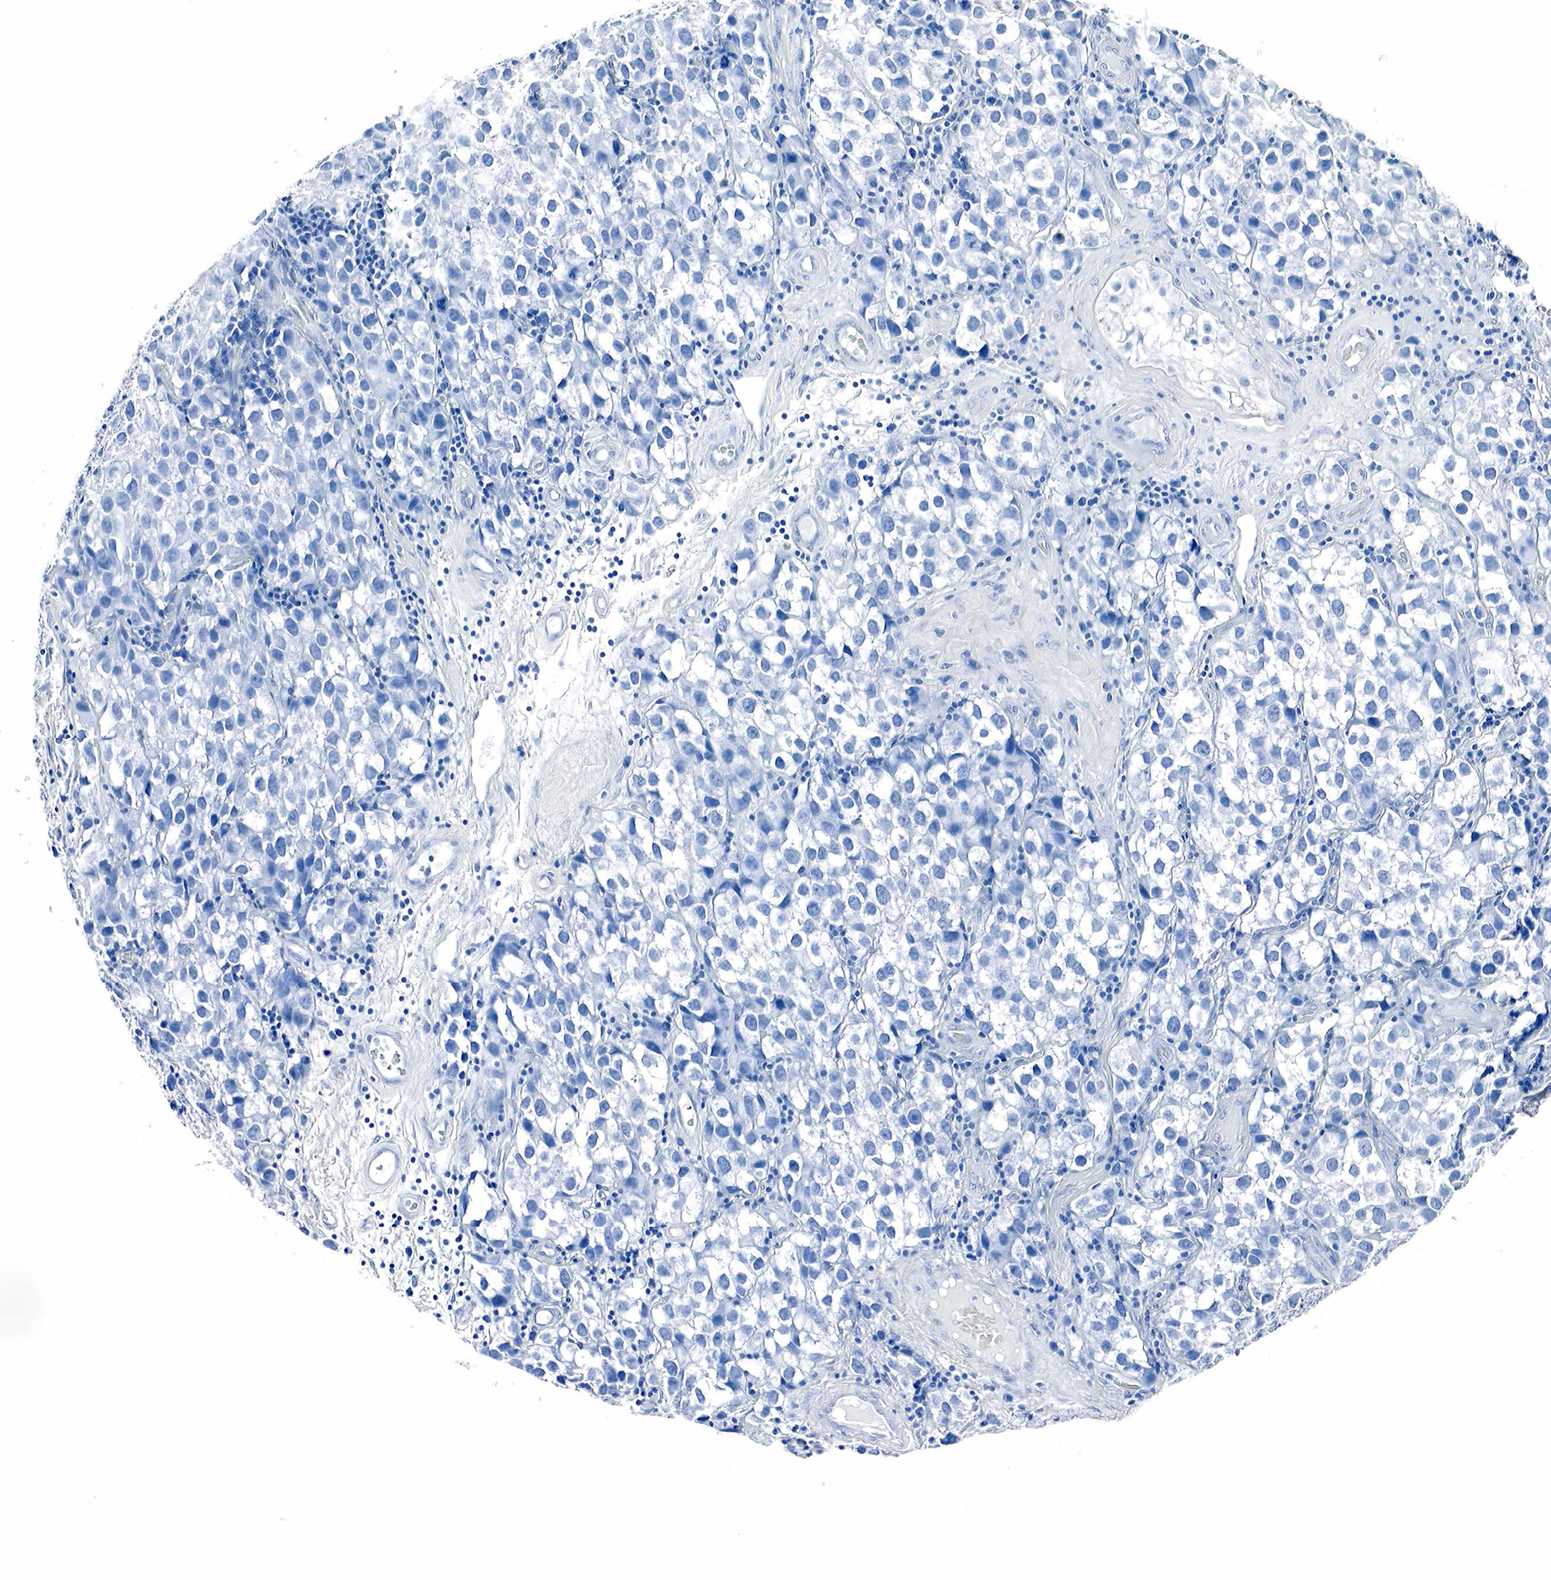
{"staining": {"intensity": "negative", "quantity": "none", "location": "none"}, "tissue": "testis cancer", "cell_type": "Tumor cells", "image_type": "cancer", "snomed": [{"axis": "morphology", "description": "Seminoma, NOS"}, {"axis": "topography", "description": "Testis"}], "caption": "Immunohistochemistry (IHC) image of neoplastic tissue: human testis cancer (seminoma) stained with DAB displays no significant protein positivity in tumor cells. Brightfield microscopy of IHC stained with DAB (brown) and hematoxylin (blue), captured at high magnification.", "gene": "GCG", "patient": {"sex": "male", "age": 39}}